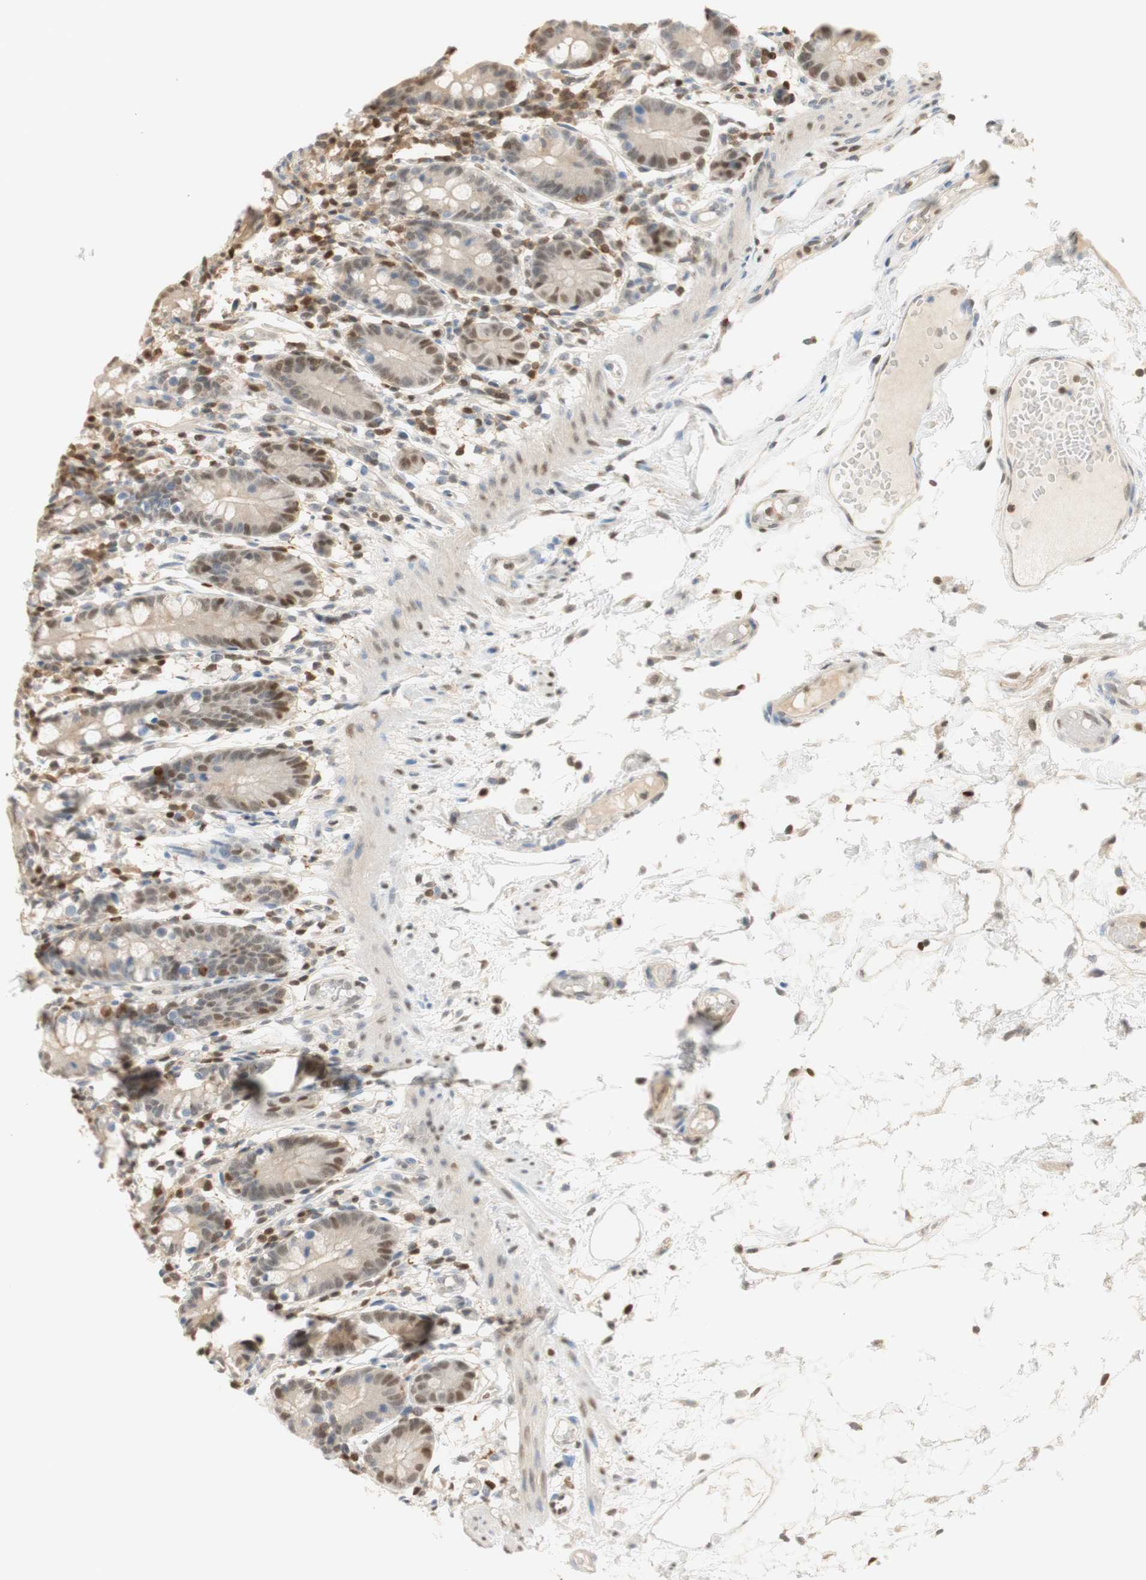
{"staining": {"intensity": "moderate", "quantity": "25%-75%", "location": "cytoplasmic/membranous,nuclear"}, "tissue": "small intestine", "cell_type": "Glandular cells", "image_type": "normal", "snomed": [{"axis": "morphology", "description": "Normal tissue, NOS"}, {"axis": "morphology", "description": "Cystadenocarcinoma, serous, Metastatic site"}, {"axis": "topography", "description": "Small intestine"}], "caption": "The micrograph displays immunohistochemical staining of benign small intestine. There is moderate cytoplasmic/membranous,nuclear expression is present in about 25%-75% of glandular cells.", "gene": "NAP1L4", "patient": {"sex": "female", "age": 61}}